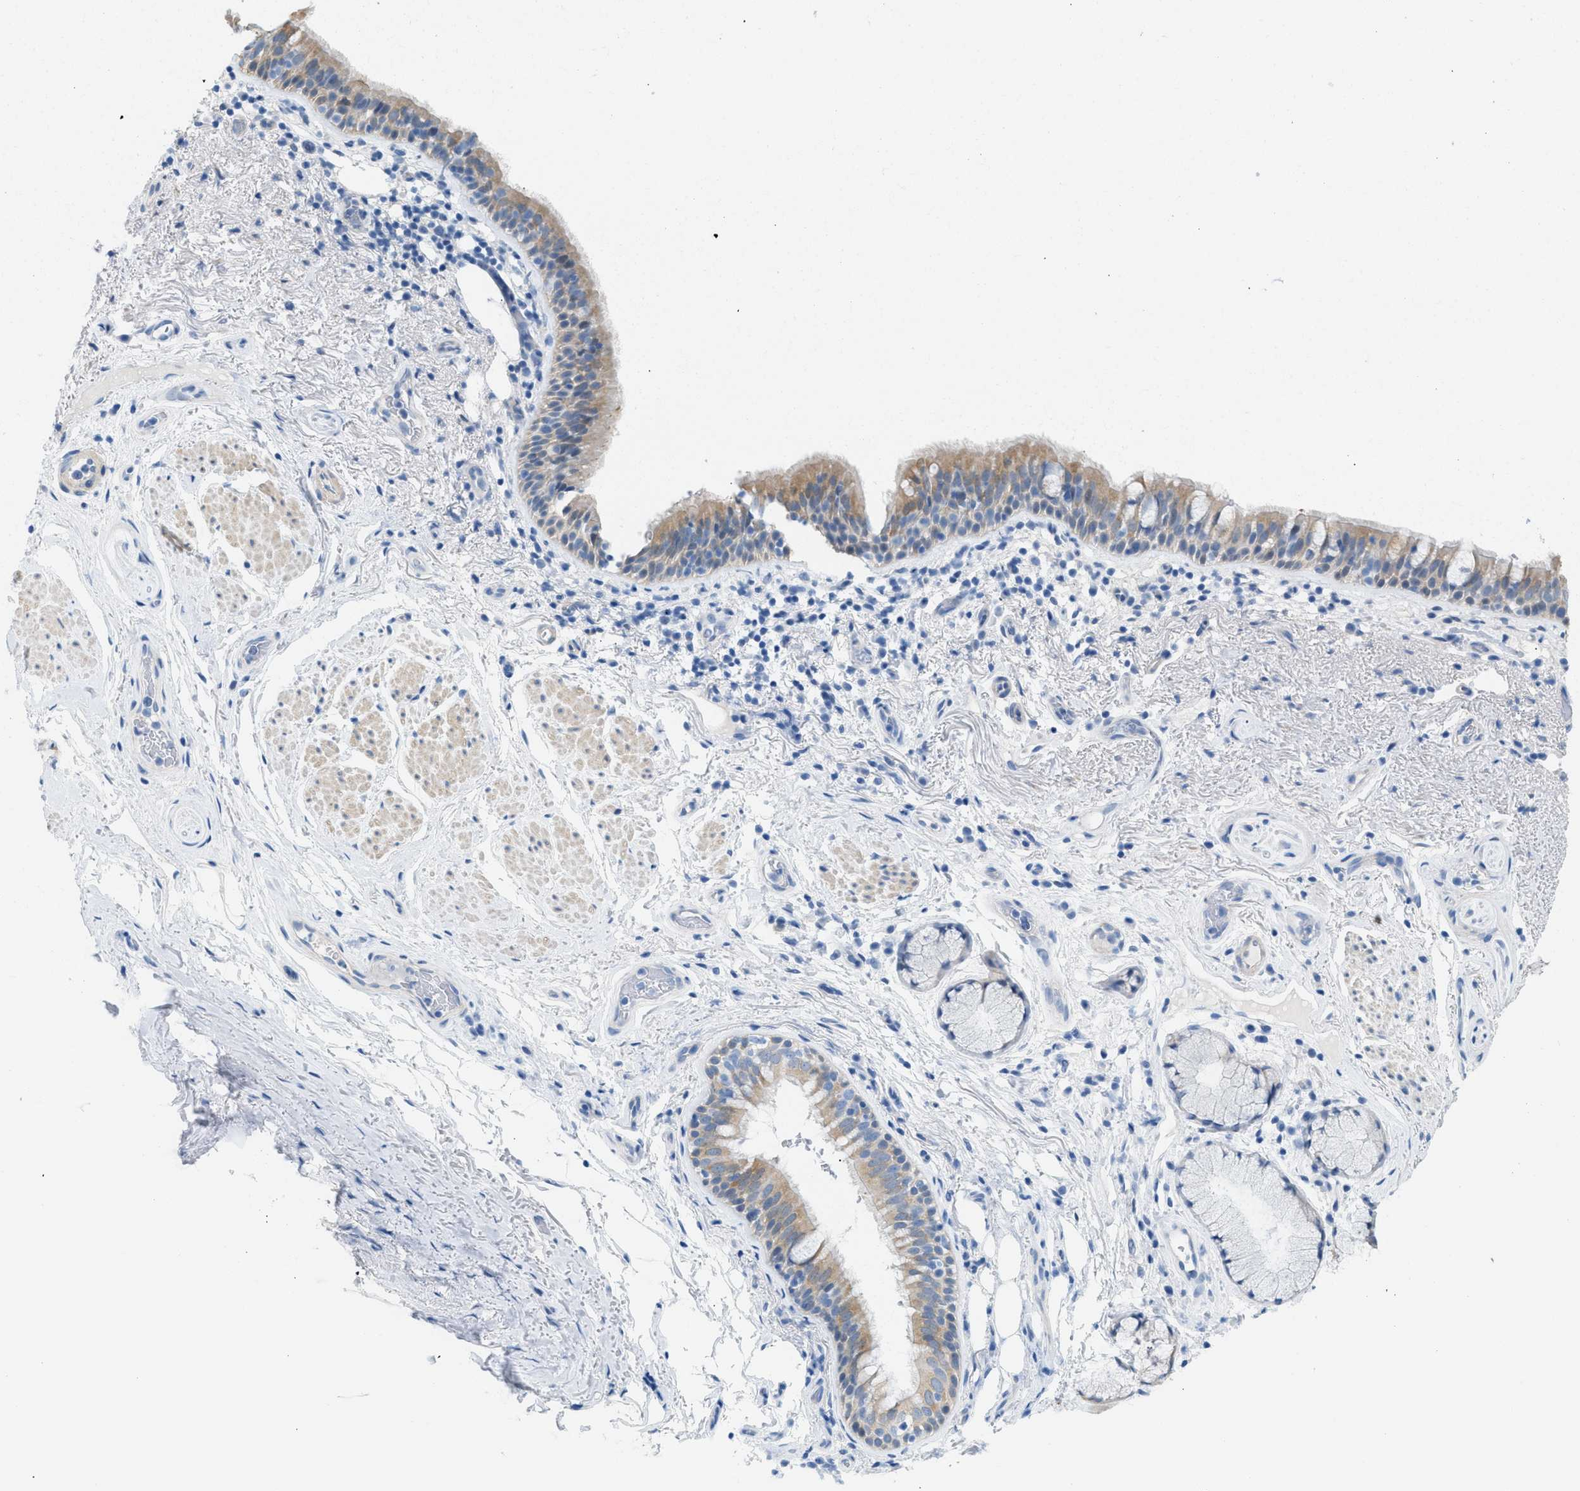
{"staining": {"intensity": "weak", "quantity": ">75%", "location": "cytoplasmic/membranous"}, "tissue": "bronchus", "cell_type": "Respiratory epithelial cells", "image_type": "normal", "snomed": [{"axis": "morphology", "description": "Normal tissue, NOS"}, {"axis": "morphology", "description": "Inflammation, NOS"}, {"axis": "topography", "description": "Cartilage tissue"}, {"axis": "topography", "description": "Bronchus"}], "caption": "Protein expression analysis of unremarkable bronchus reveals weak cytoplasmic/membranous staining in approximately >75% of respiratory epithelial cells.", "gene": "SPAM1", "patient": {"sex": "male", "age": 77}}